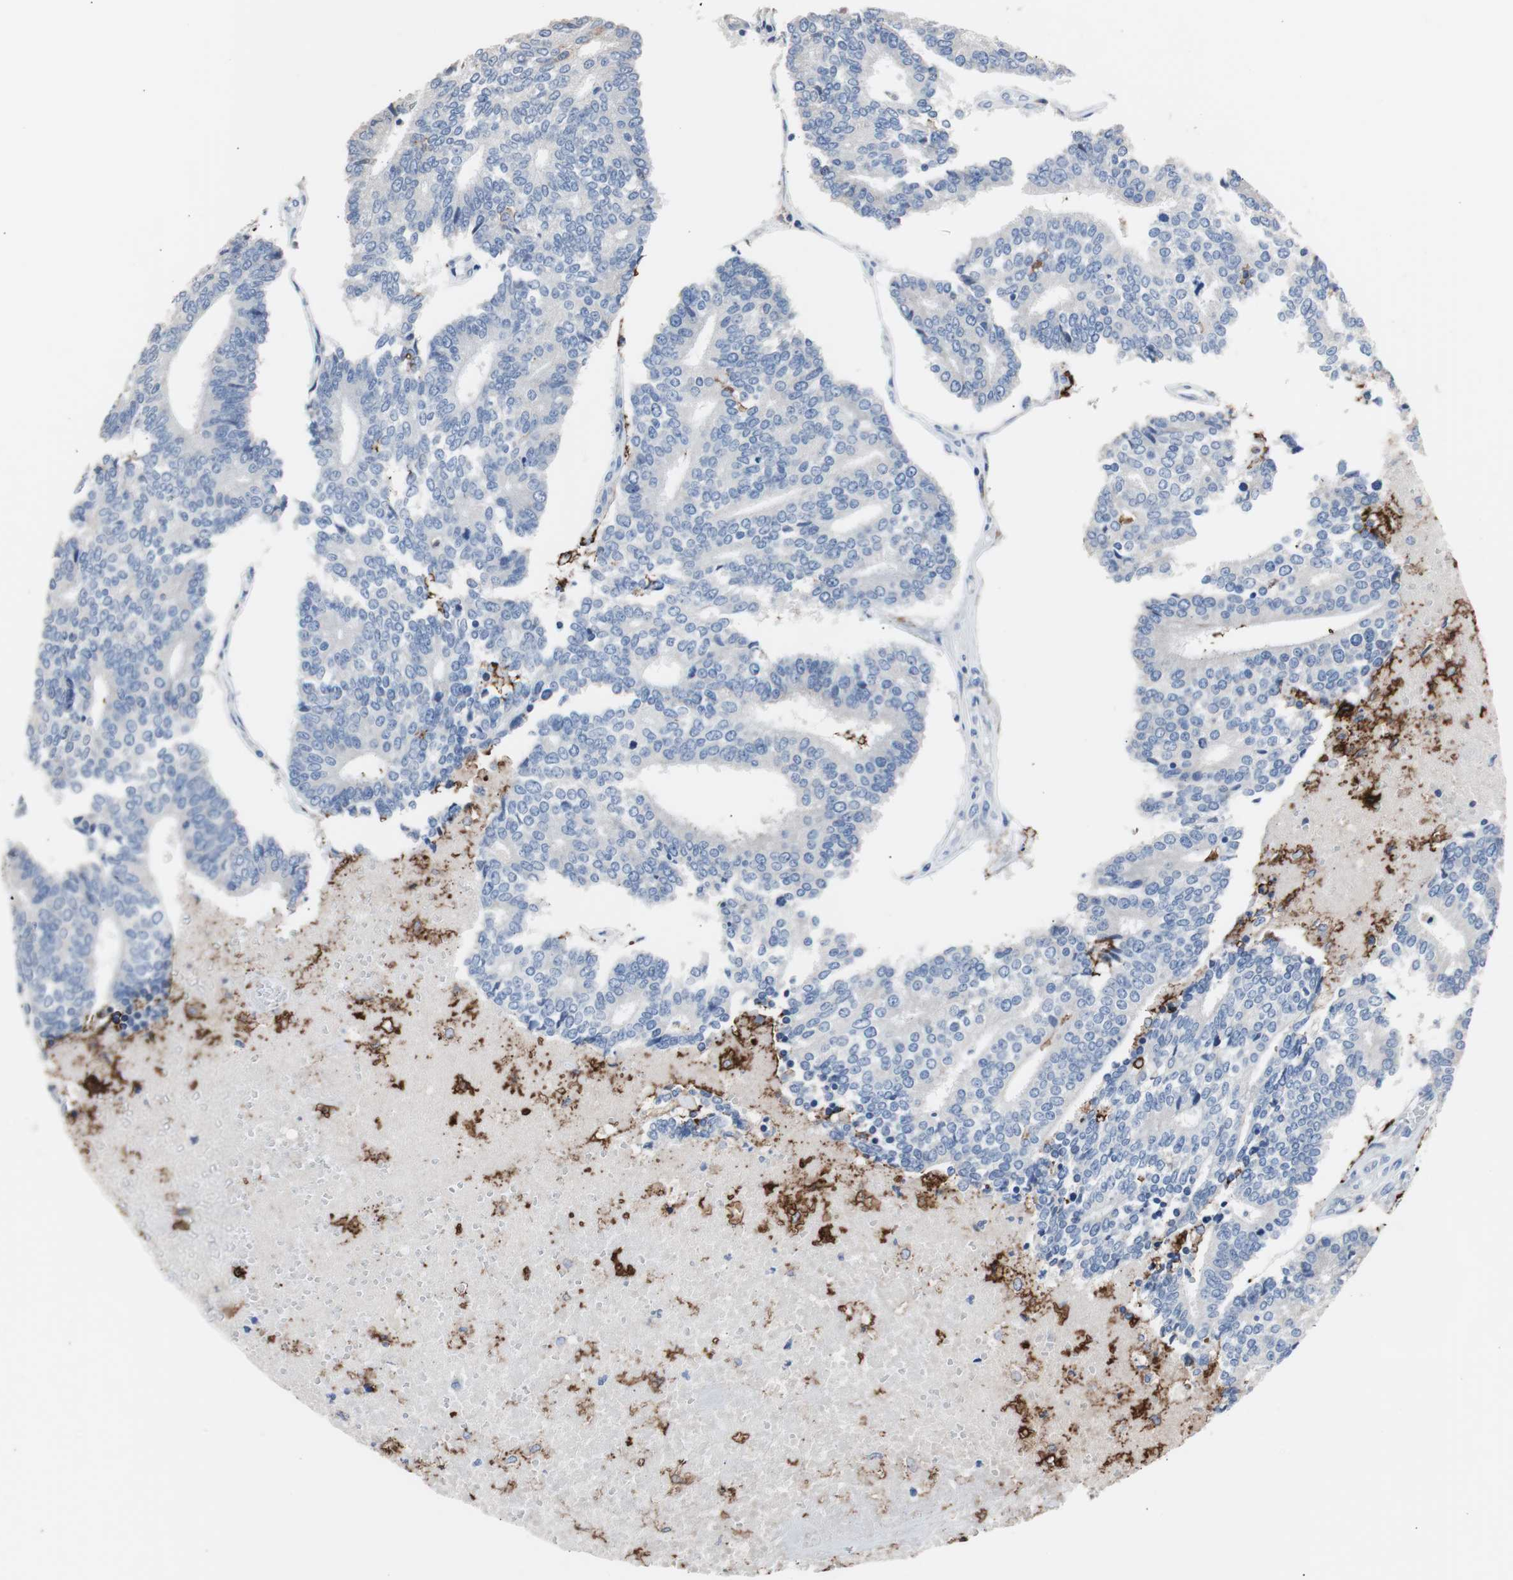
{"staining": {"intensity": "negative", "quantity": "none", "location": "none"}, "tissue": "prostate cancer", "cell_type": "Tumor cells", "image_type": "cancer", "snomed": [{"axis": "morphology", "description": "Adenocarcinoma, High grade"}, {"axis": "topography", "description": "Prostate"}], "caption": "IHC histopathology image of human adenocarcinoma (high-grade) (prostate) stained for a protein (brown), which reveals no expression in tumor cells. (Immunohistochemistry (ihc), brightfield microscopy, high magnification).", "gene": "FCGR2B", "patient": {"sex": "male", "age": 55}}